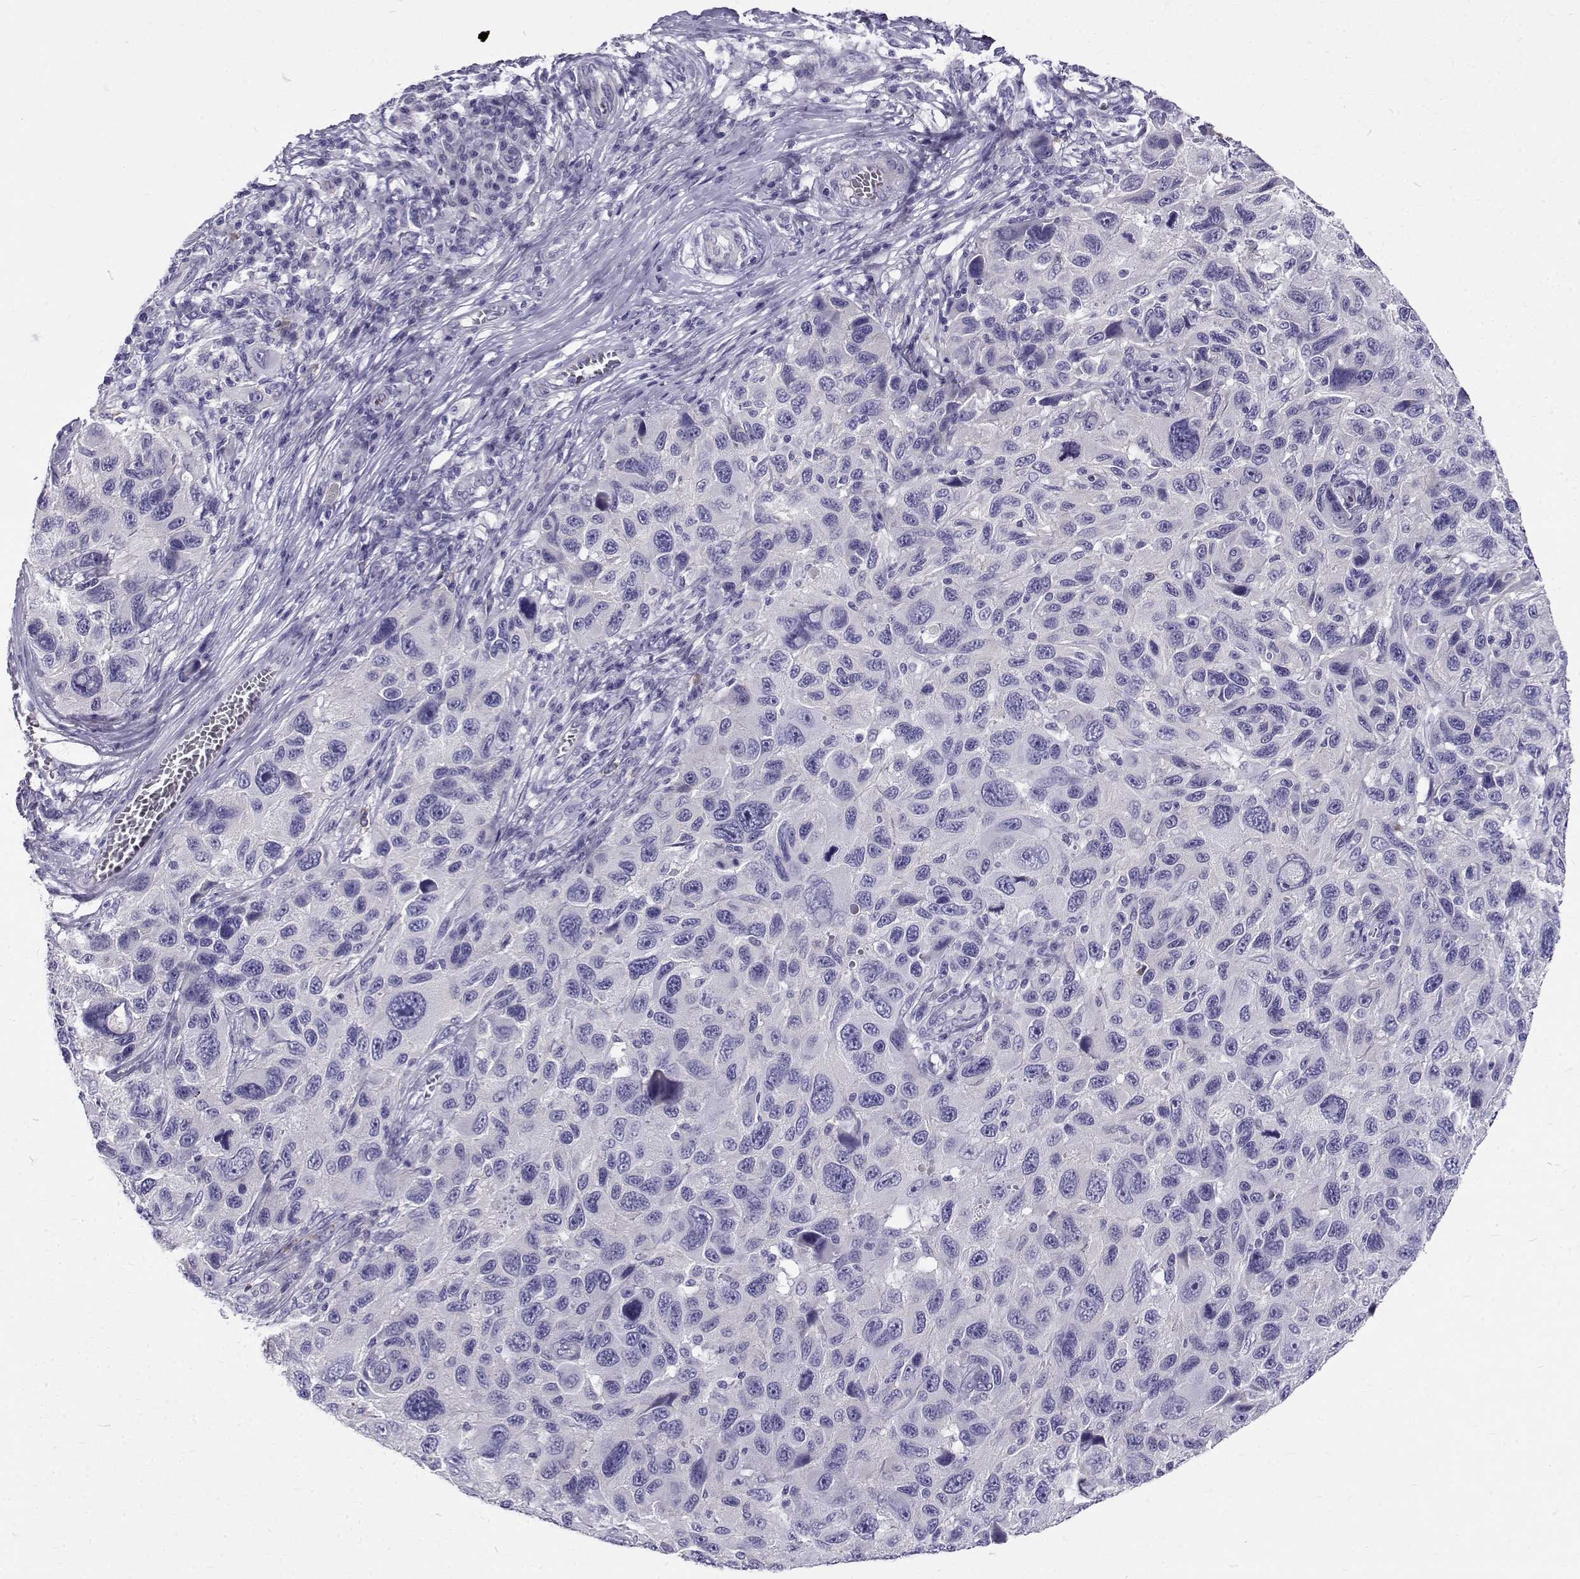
{"staining": {"intensity": "negative", "quantity": "none", "location": "none"}, "tissue": "melanoma", "cell_type": "Tumor cells", "image_type": "cancer", "snomed": [{"axis": "morphology", "description": "Malignant melanoma, NOS"}, {"axis": "topography", "description": "Skin"}], "caption": "Human melanoma stained for a protein using immunohistochemistry demonstrates no positivity in tumor cells.", "gene": "IGSF1", "patient": {"sex": "male", "age": 53}}